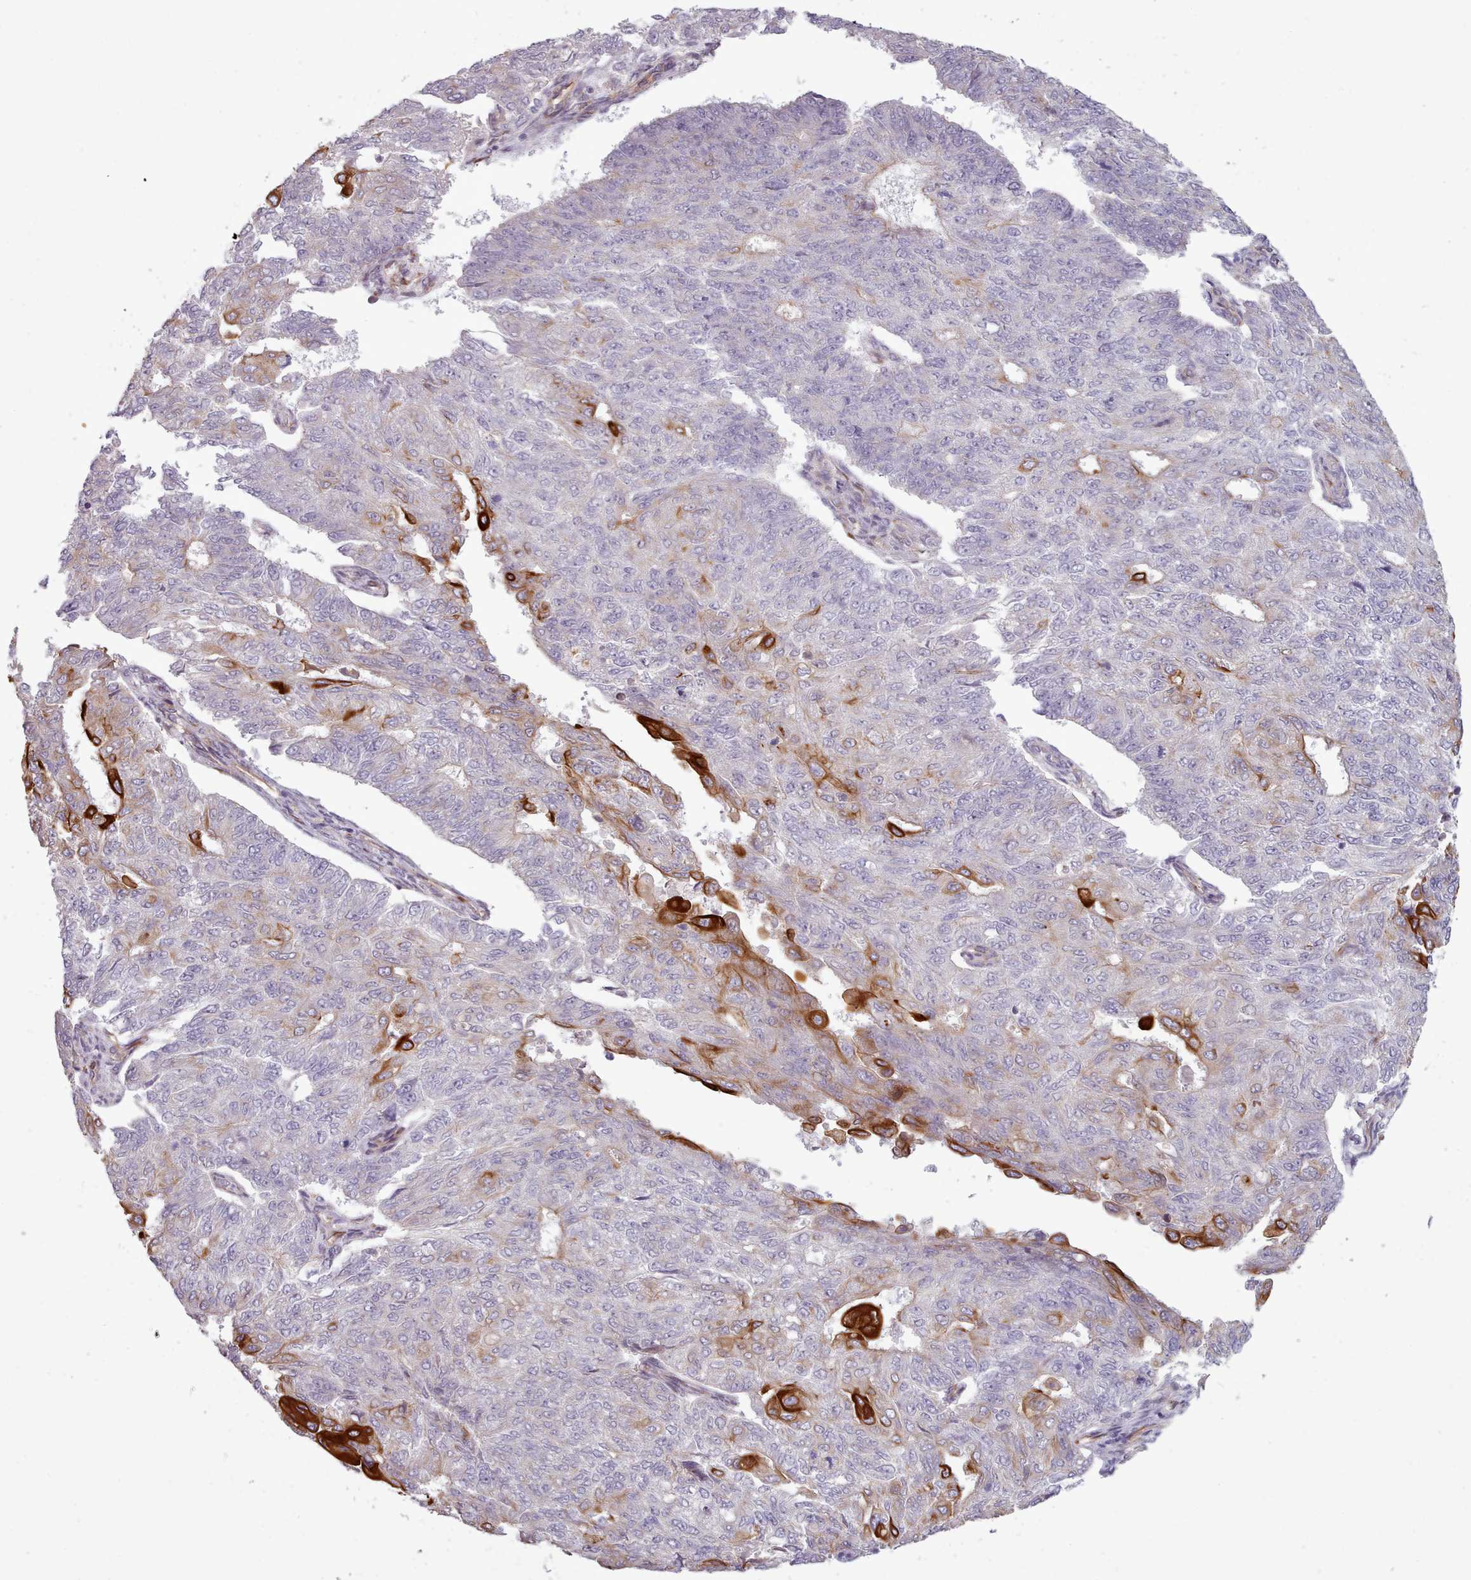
{"staining": {"intensity": "strong", "quantity": "<25%", "location": "cytoplasmic/membranous"}, "tissue": "endometrial cancer", "cell_type": "Tumor cells", "image_type": "cancer", "snomed": [{"axis": "morphology", "description": "Adenocarcinoma, NOS"}, {"axis": "topography", "description": "Endometrium"}], "caption": "Protein expression analysis of endometrial cancer exhibits strong cytoplasmic/membranous expression in about <25% of tumor cells. (IHC, brightfield microscopy, high magnification).", "gene": "PLD4", "patient": {"sex": "female", "age": 32}}